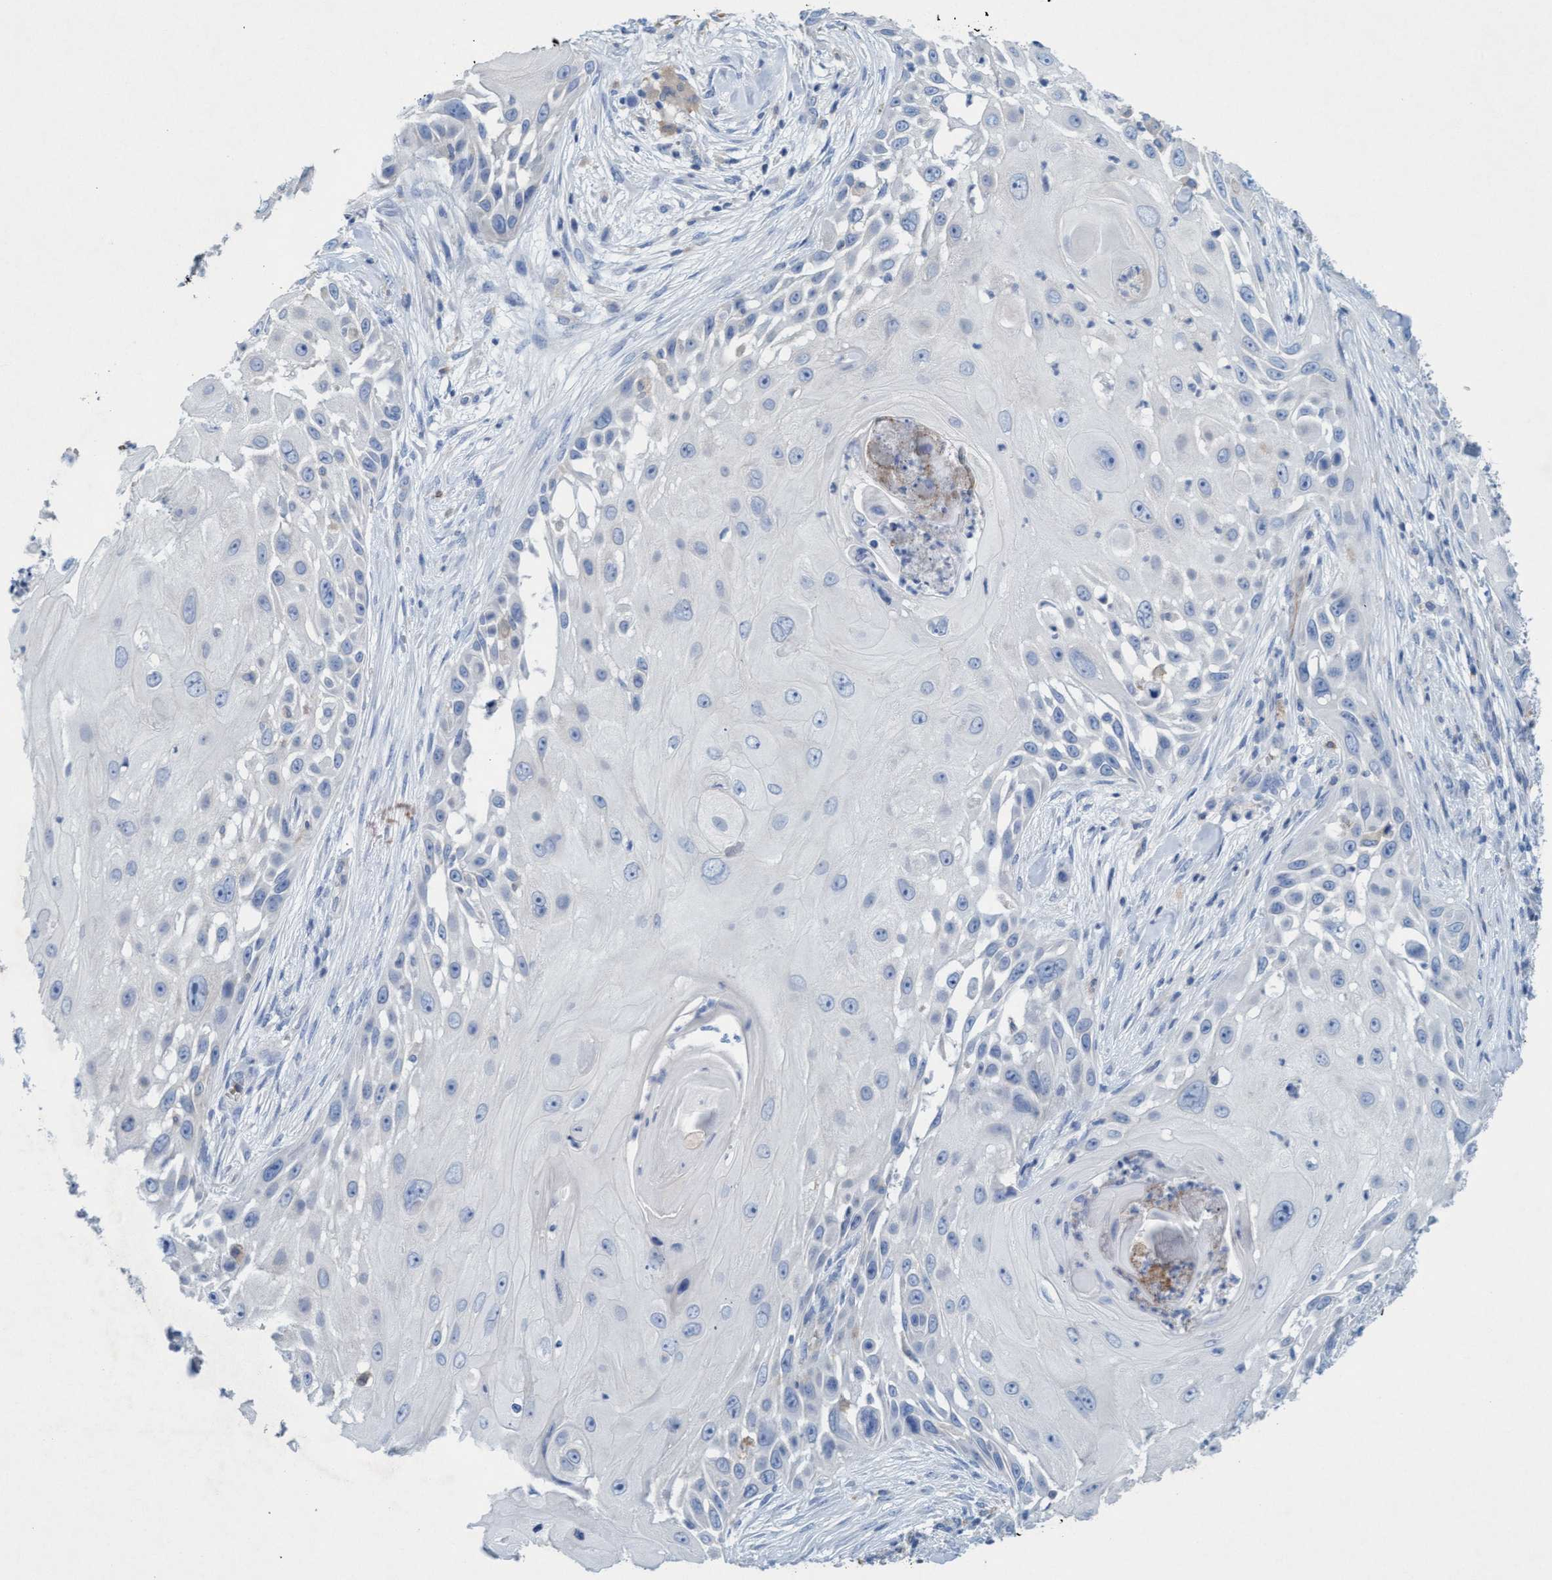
{"staining": {"intensity": "negative", "quantity": "none", "location": "none"}, "tissue": "skin cancer", "cell_type": "Tumor cells", "image_type": "cancer", "snomed": [{"axis": "morphology", "description": "Squamous cell carcinoma, NOS"}, {"axis": "topography", "description": "Skin"}], "caption": "High magnification brightfield microscopy of skin cancer (squamous cell carcinoma) stained with DAB (3,3'-diaminobenzidine) (brown) and counterstained with hematoxylin (blue): tumor cells show no significant positivity.", "gene": "SIGIRR", "patient": {"sex": "female", "age": 44}}